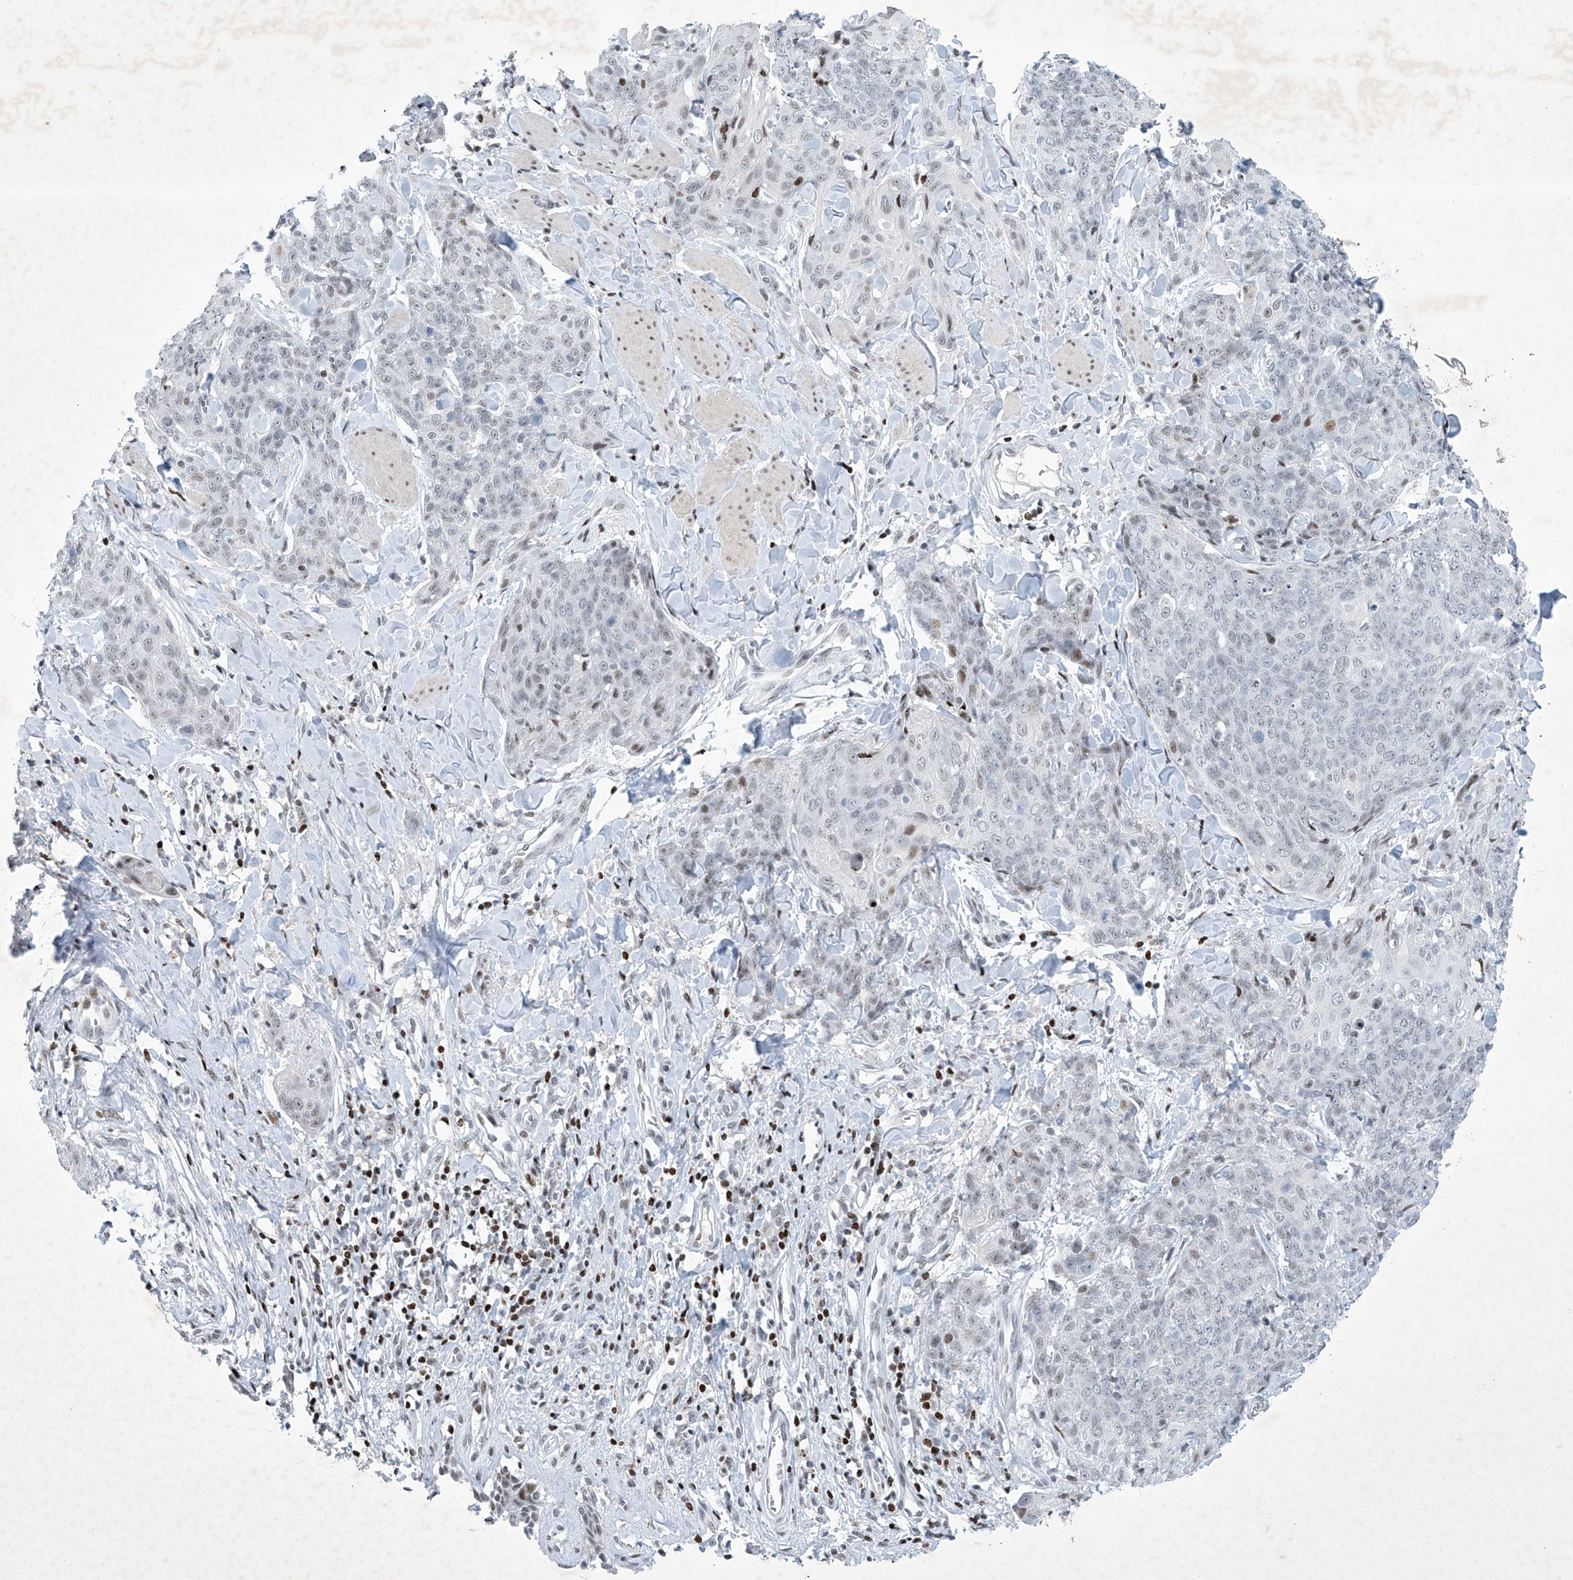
{"staining": {"intensity": "weak", "quantity": "<25%", "location": "nuclear"}, "tissue": "skin cancer", "cell_type": "Tumor cells", "image_type": "cancer", "snomed": [{"axis": "morphology", "description": "Squamous cell carcinoma, NOS"}, {"axis": "topography", "description": "Skin"}, {"axis": "topography", "description": "Vulva"}], "caption": "High power microscopy histopathology image of an immunohistochemistry image of squamous cell carcinoma (skin), revealing no significant positivity in tumor cells.", "gene": "RFX7", "patient": {"sex": "female", "age": 85}}